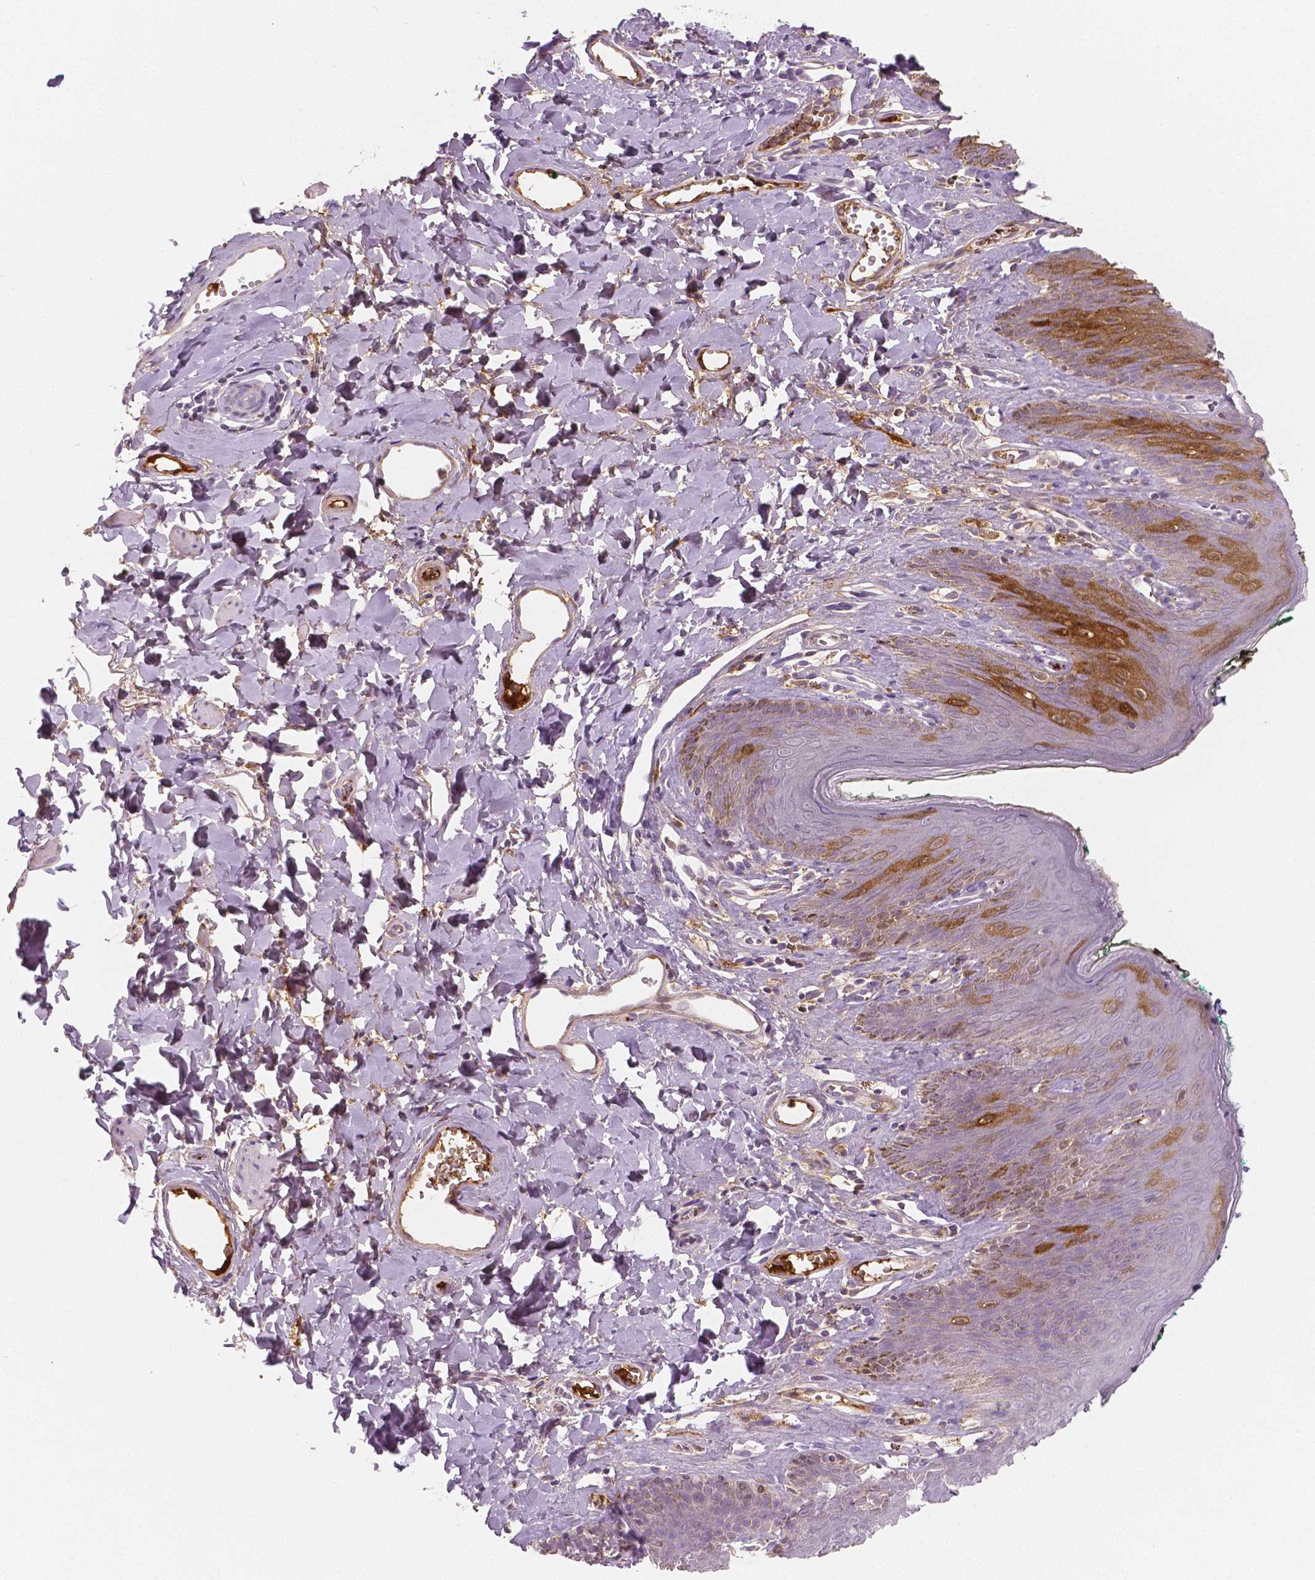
{"staining": {"intensity": "moderate", "quantity": "25%-75%", "location": "cytoplasmic/membranous"}, "tissue": "skin", "cell_type": "Epidermal cells", "image_type": "normal", "snomed": [{"axis": "morphology", "description": "Normal tissue, NOS"}, {"axis": "topography", "description": "Vulva"}, {"axis": "topography", "description": "Peripheral nerve tissue"}], "caption": "This histopathology image reveals benign skin stained with immunohistochemistry to label a protein in brown. The cytoplasmic/membranous of epidermal cells show moderate positivity for the protein. Nuclei are counter-stained blue.", "gene": "APOA4", "patient": {"sex": "female", "age": 66}}